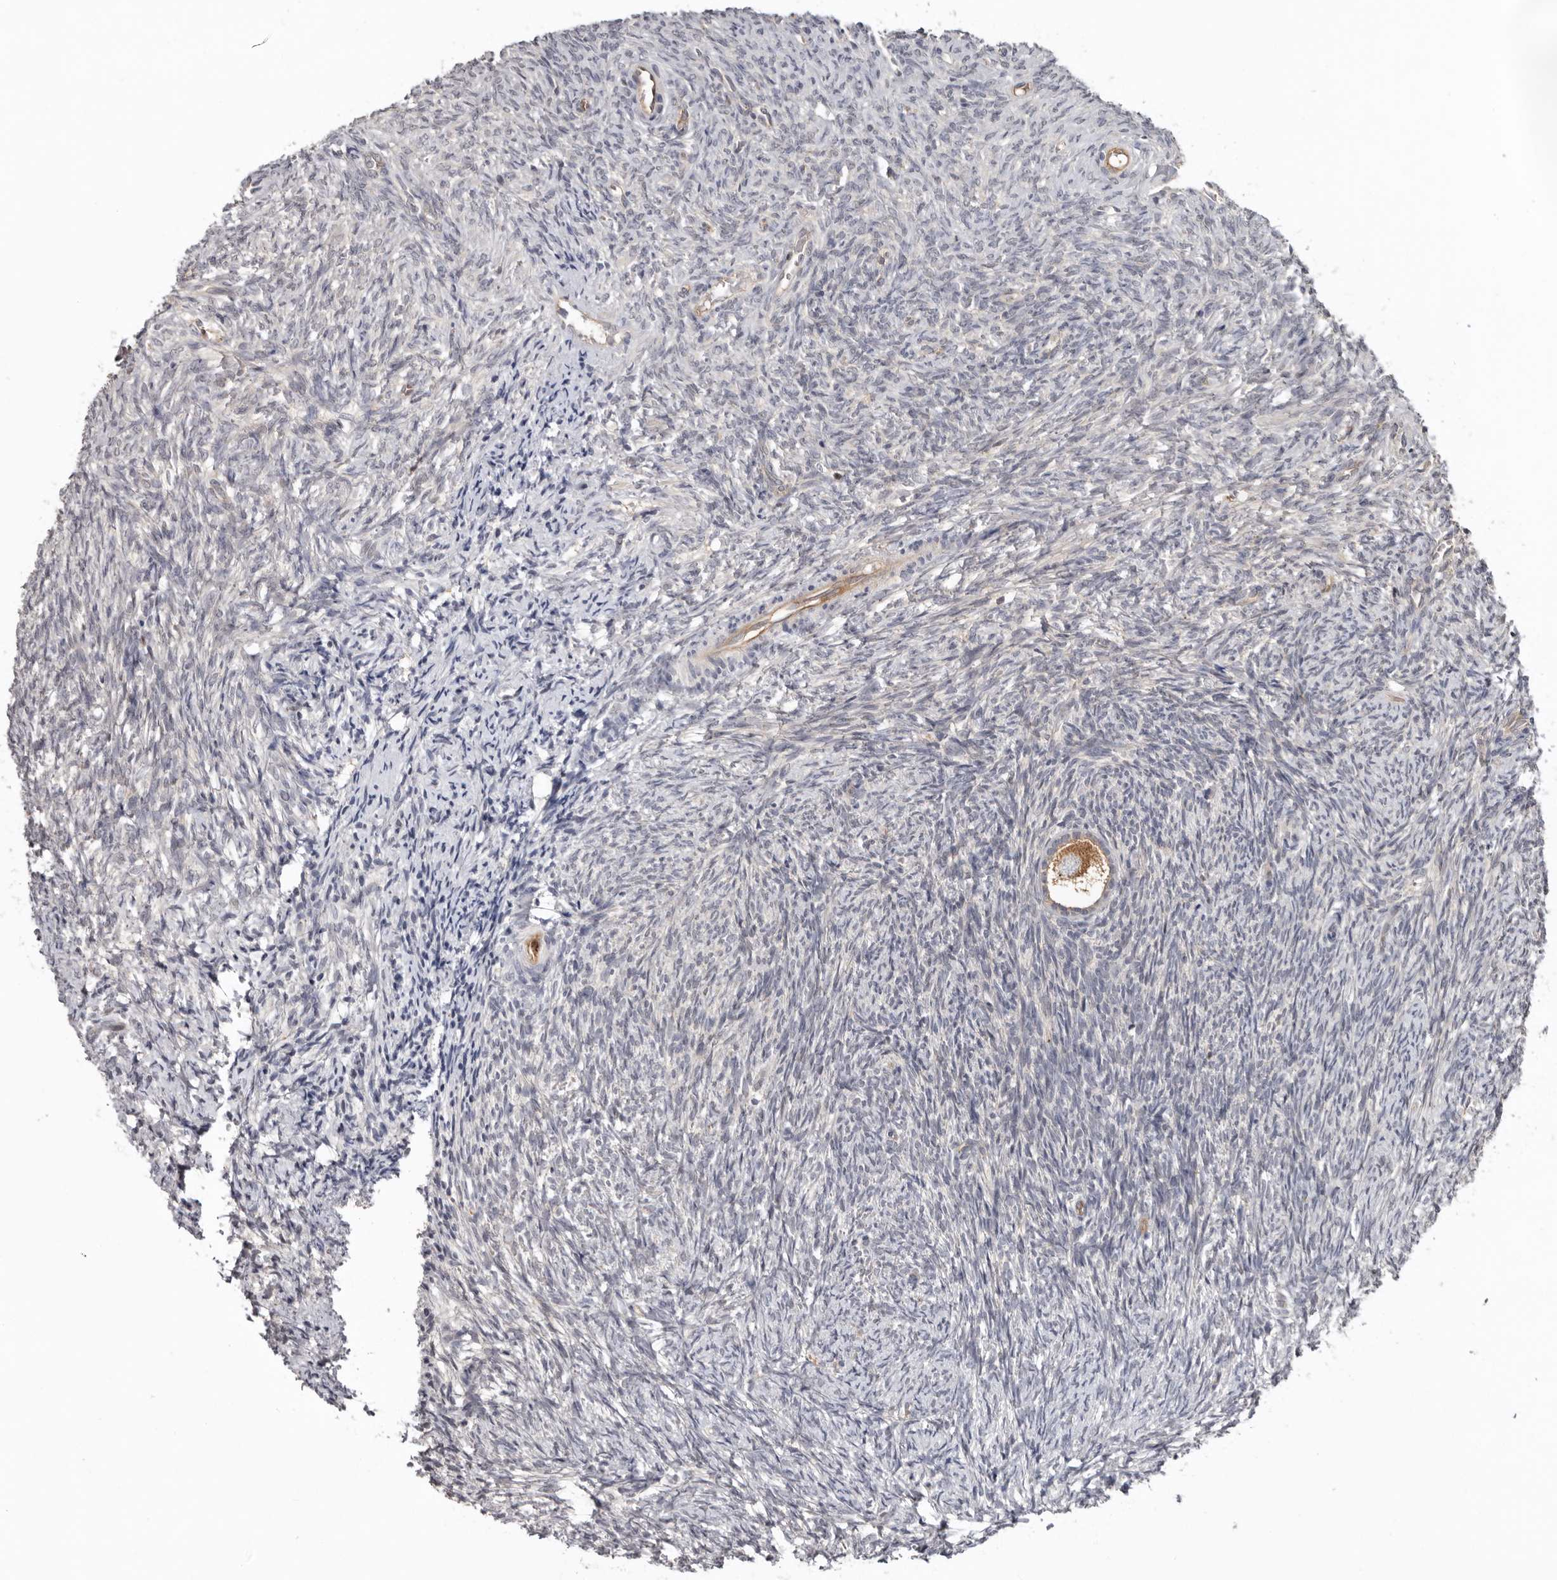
{"staining": {"intensity": "moderate", "quantity": ">75%", "location": "cytoplasmic/membranous"}, "tissue": "ovary", "cell_type": "Follicle cells", "image_type": "normal", "snomed": [{"axis": "morphology", "description": "Normal tissue, NOS"}, {"axis": "topography", "description": "Ovary"}], "caption": "Protein staining of benign ovary exhibits moderate cytoplasmic/membranous expression in about >75% of follicle cells.", "gene": "CDCA8", "patient": {"sex": "female", "age": 41}}